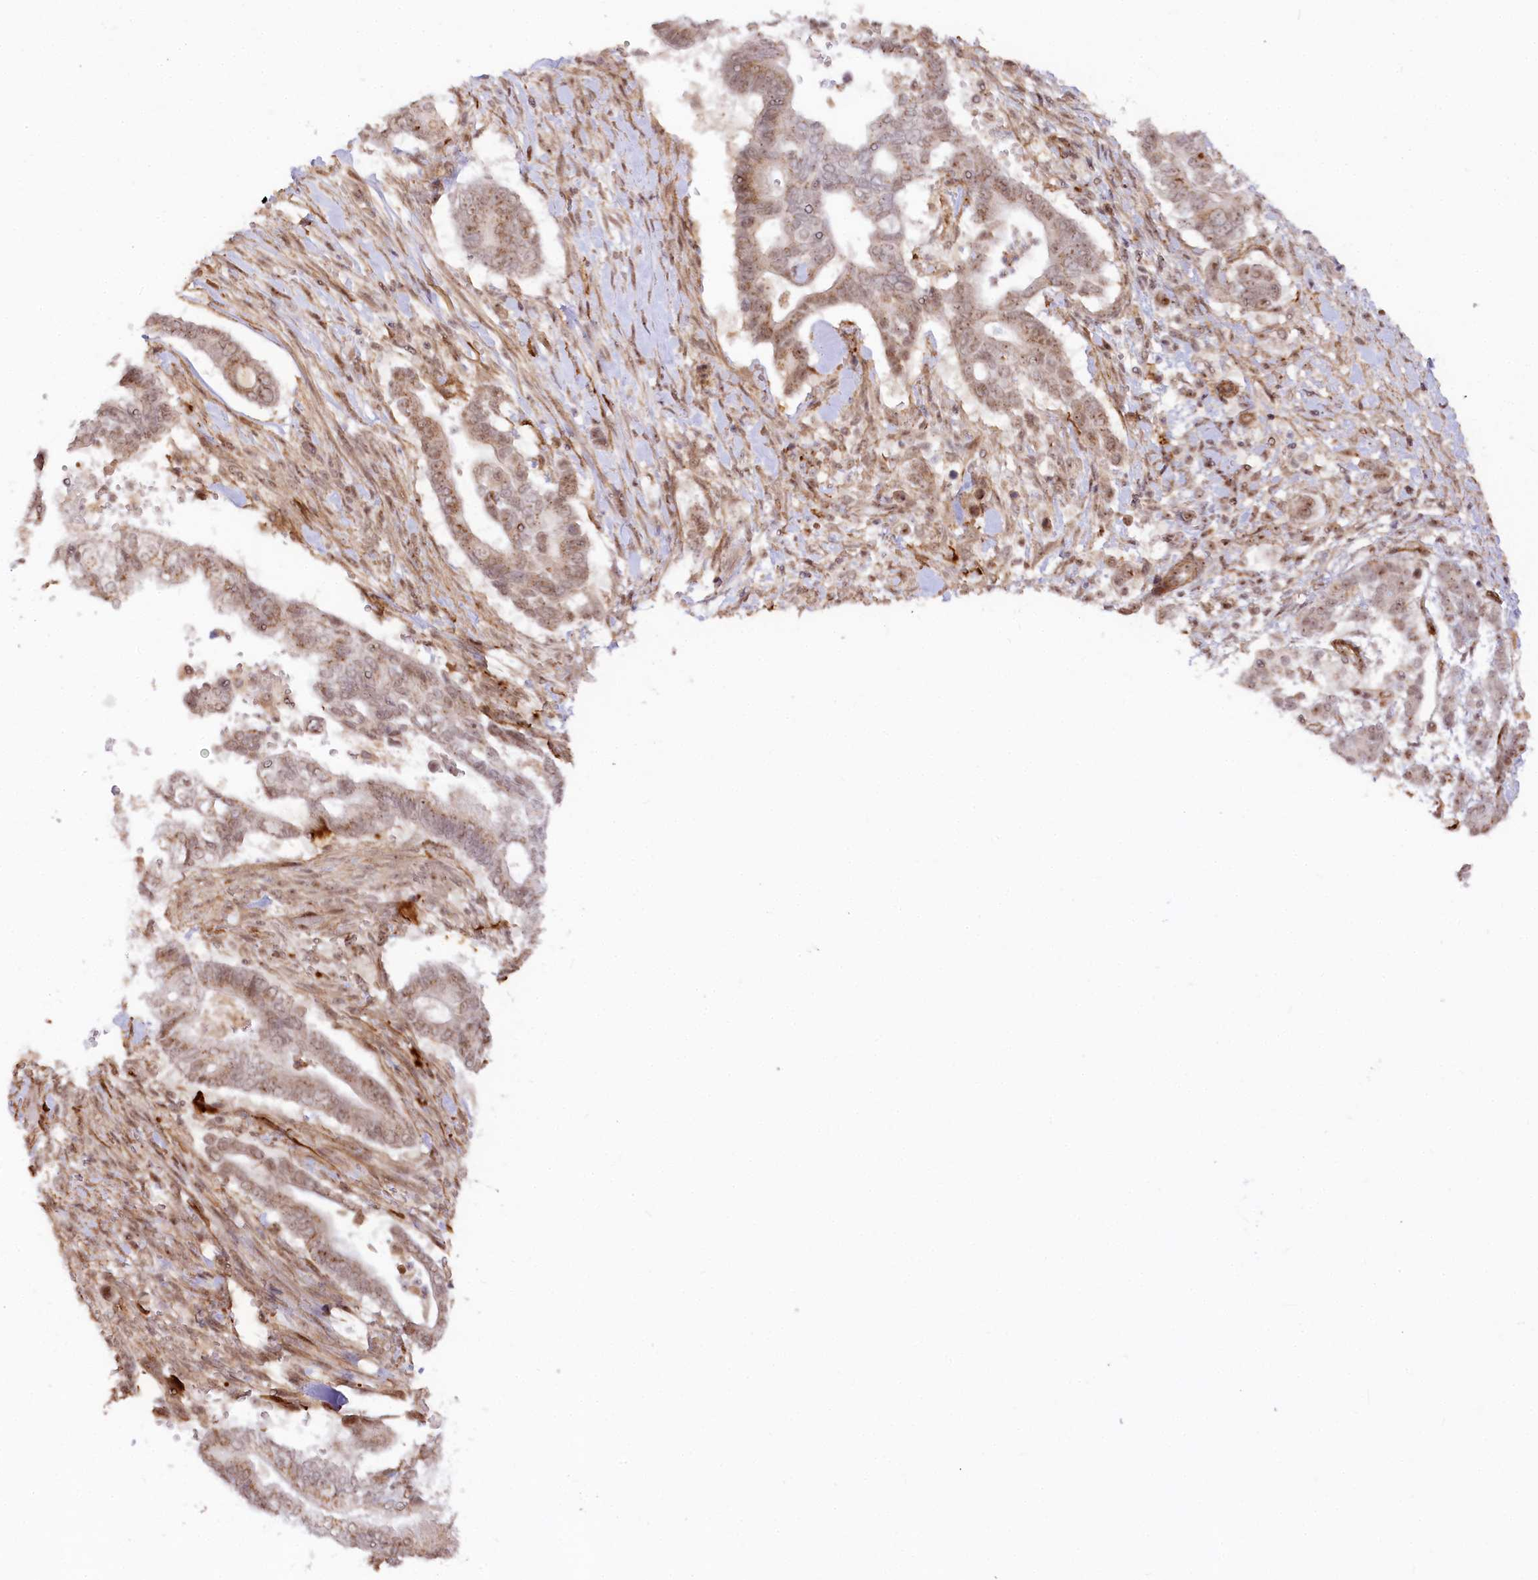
{"staining": {"intensity": "weak", "quantity": ">75%", "location": "nuclear"}, "tissue": "pancreatic cancer", "cell_type": "Tumor cells", "image_type": "cancer", "snomed": [{"axis": "morphology", "description": "Adenocarcinoma, NOS"}, {"axis": "topography", "description": "Pancreas"}], "caption": "This photomicrograph displays pancreatic cancer (adenocarcinoma) stained with immunohistochemistry (IHC) to label a protein in brown. The nuclear of tumor cells show weak positivity for the protein. Nuclei are counter-stained blue.", "gene": "GNL3L", "patient": {"sex": "male", "age": 68}}